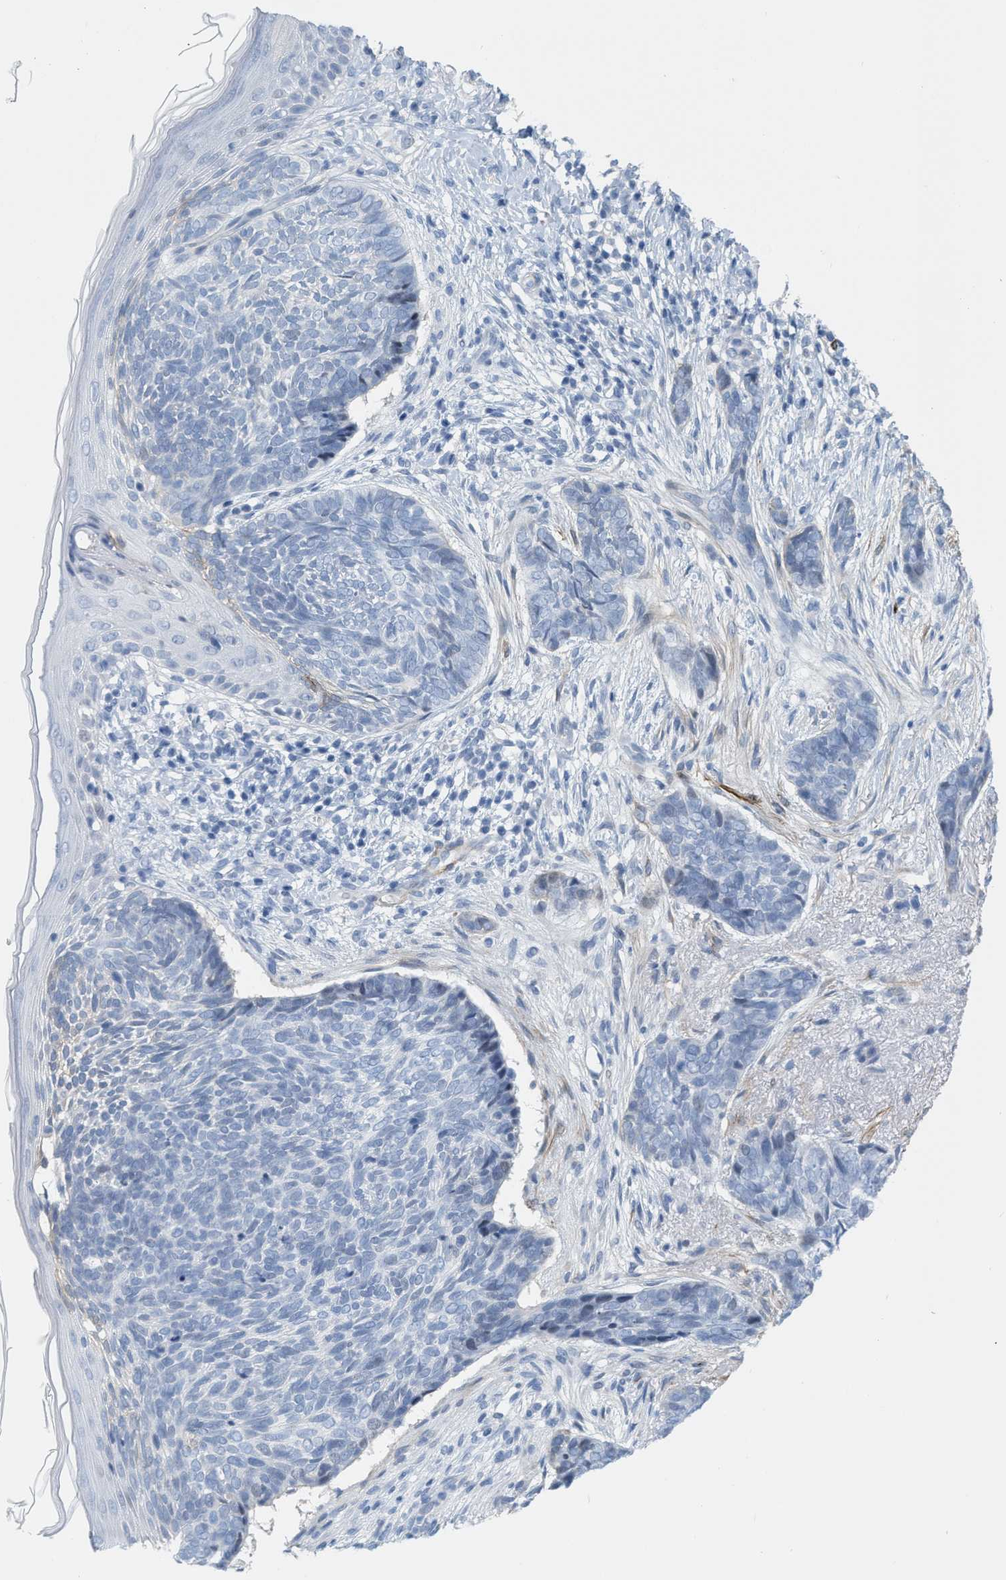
{"staining": {"intensity": "negative", "quantity": "none", "location": "none"}, "tissue": "skin cancer", "cell_type": "Tumor cells", "image_type": "cancer", "snomed": [{"axis": "morphology", "description": "Basal cell carcinoma"}, {"axis": "topography", "description": "Skin"}], "caption": "Skin basal cell carcinoma was stained to show a protein in brown. There is no significant positivity in tumor cells. Nuclei are stained in blue.", "gene": "TAGLN", "patient": {"sex": "female", "age": 84}}